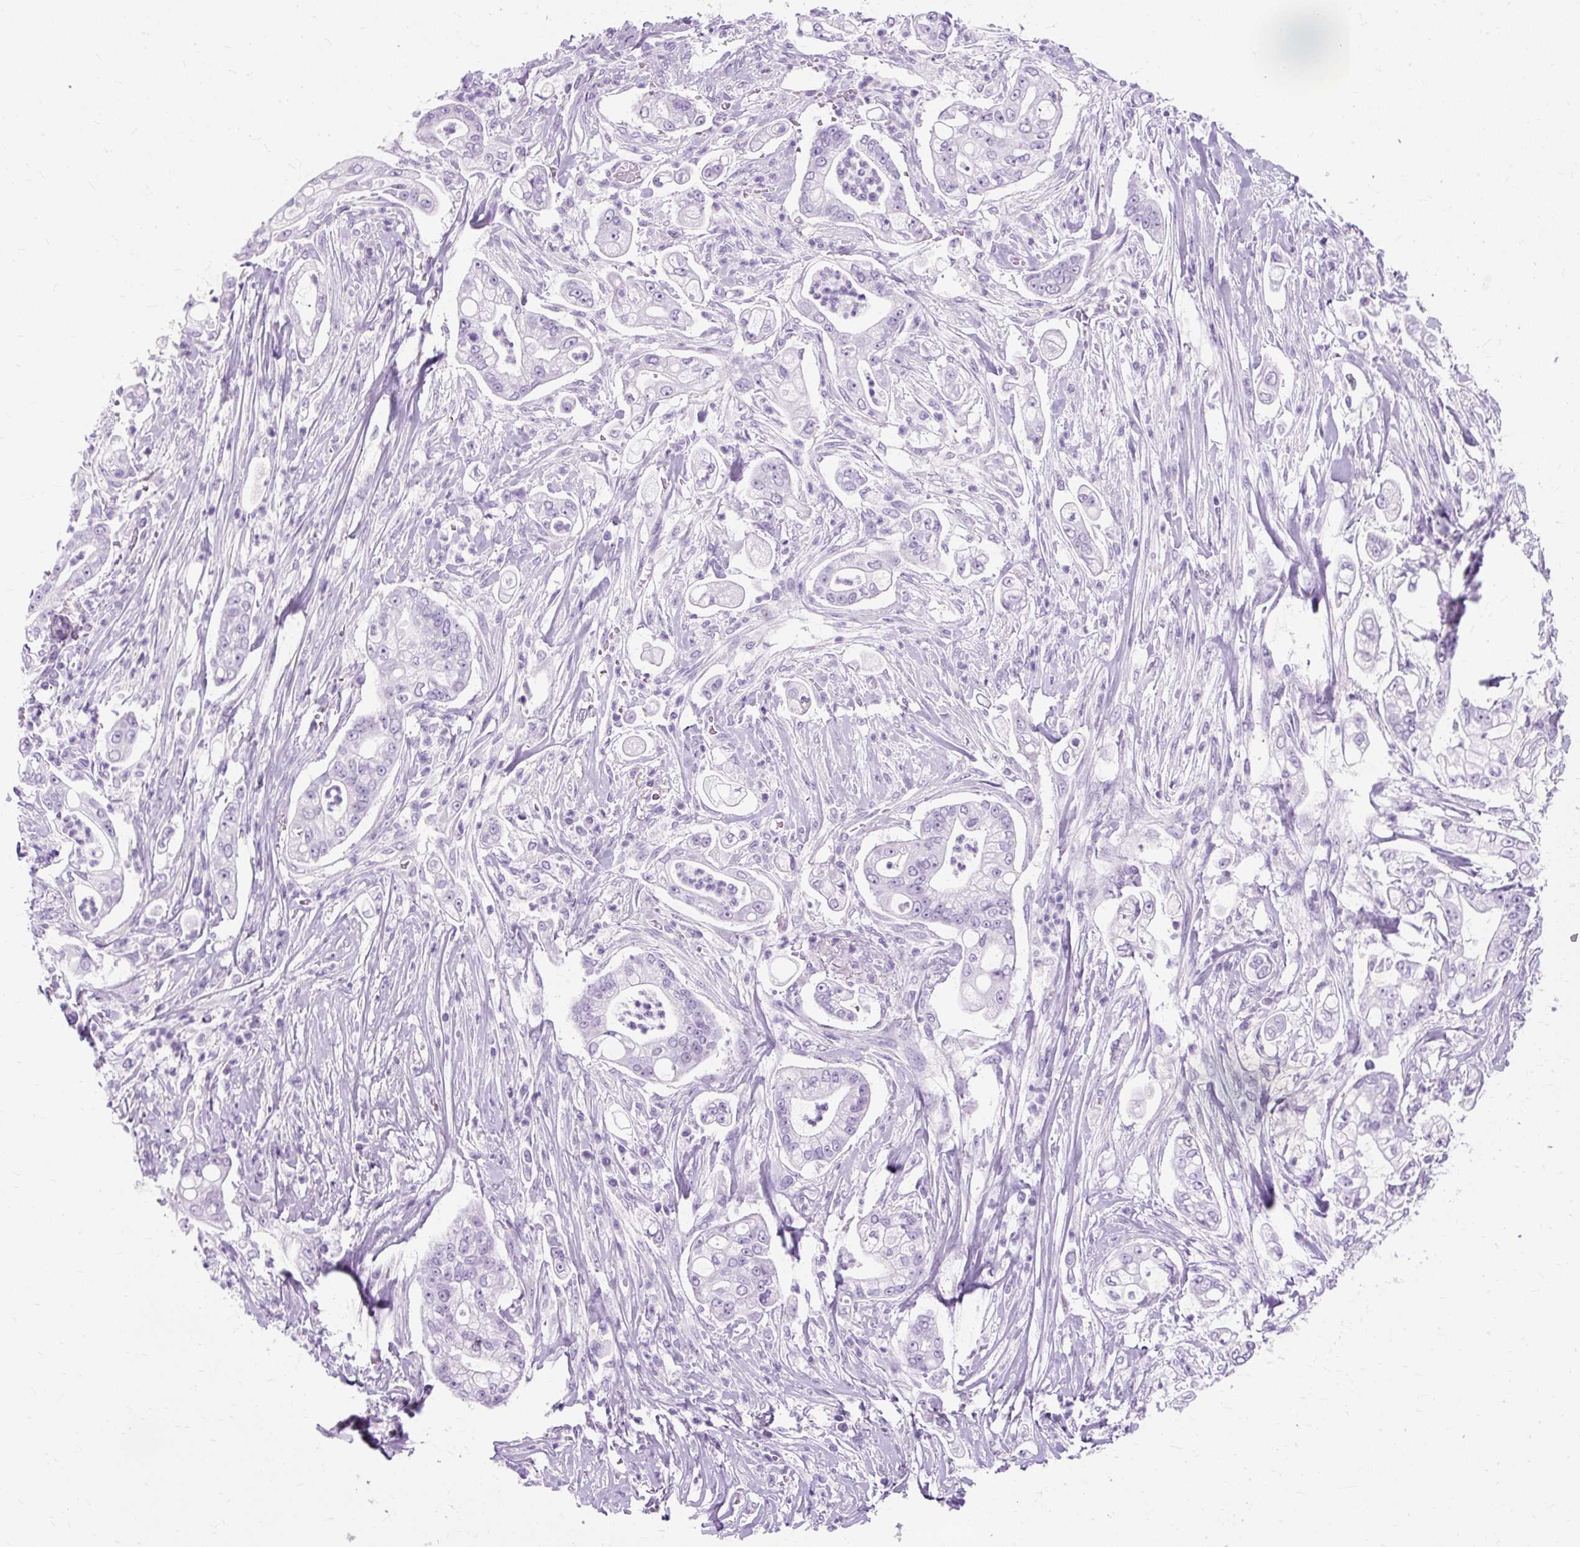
{"staining": {"intensity": "negative", "quantity": "none", "location": "none"}, "tissue": "pancreatic cancer", "cell_type": "Tumor cells", "image_type": "cancer", "snomed": [{"axis": "morphology", "description": "Adenocarcinoma, NOS"}, {"axis": "topography", "description": "Pancreas"}], "caption": "High magnification brightfield microscopy of pancreatic cancer (adenocarcinoma) stained with DAB (brown) and counterstained with hematoxylin (blue): tumor cells show no significant expression.", "gene": "TMEM89", "patient": {"sex": "female", "age": 69}}